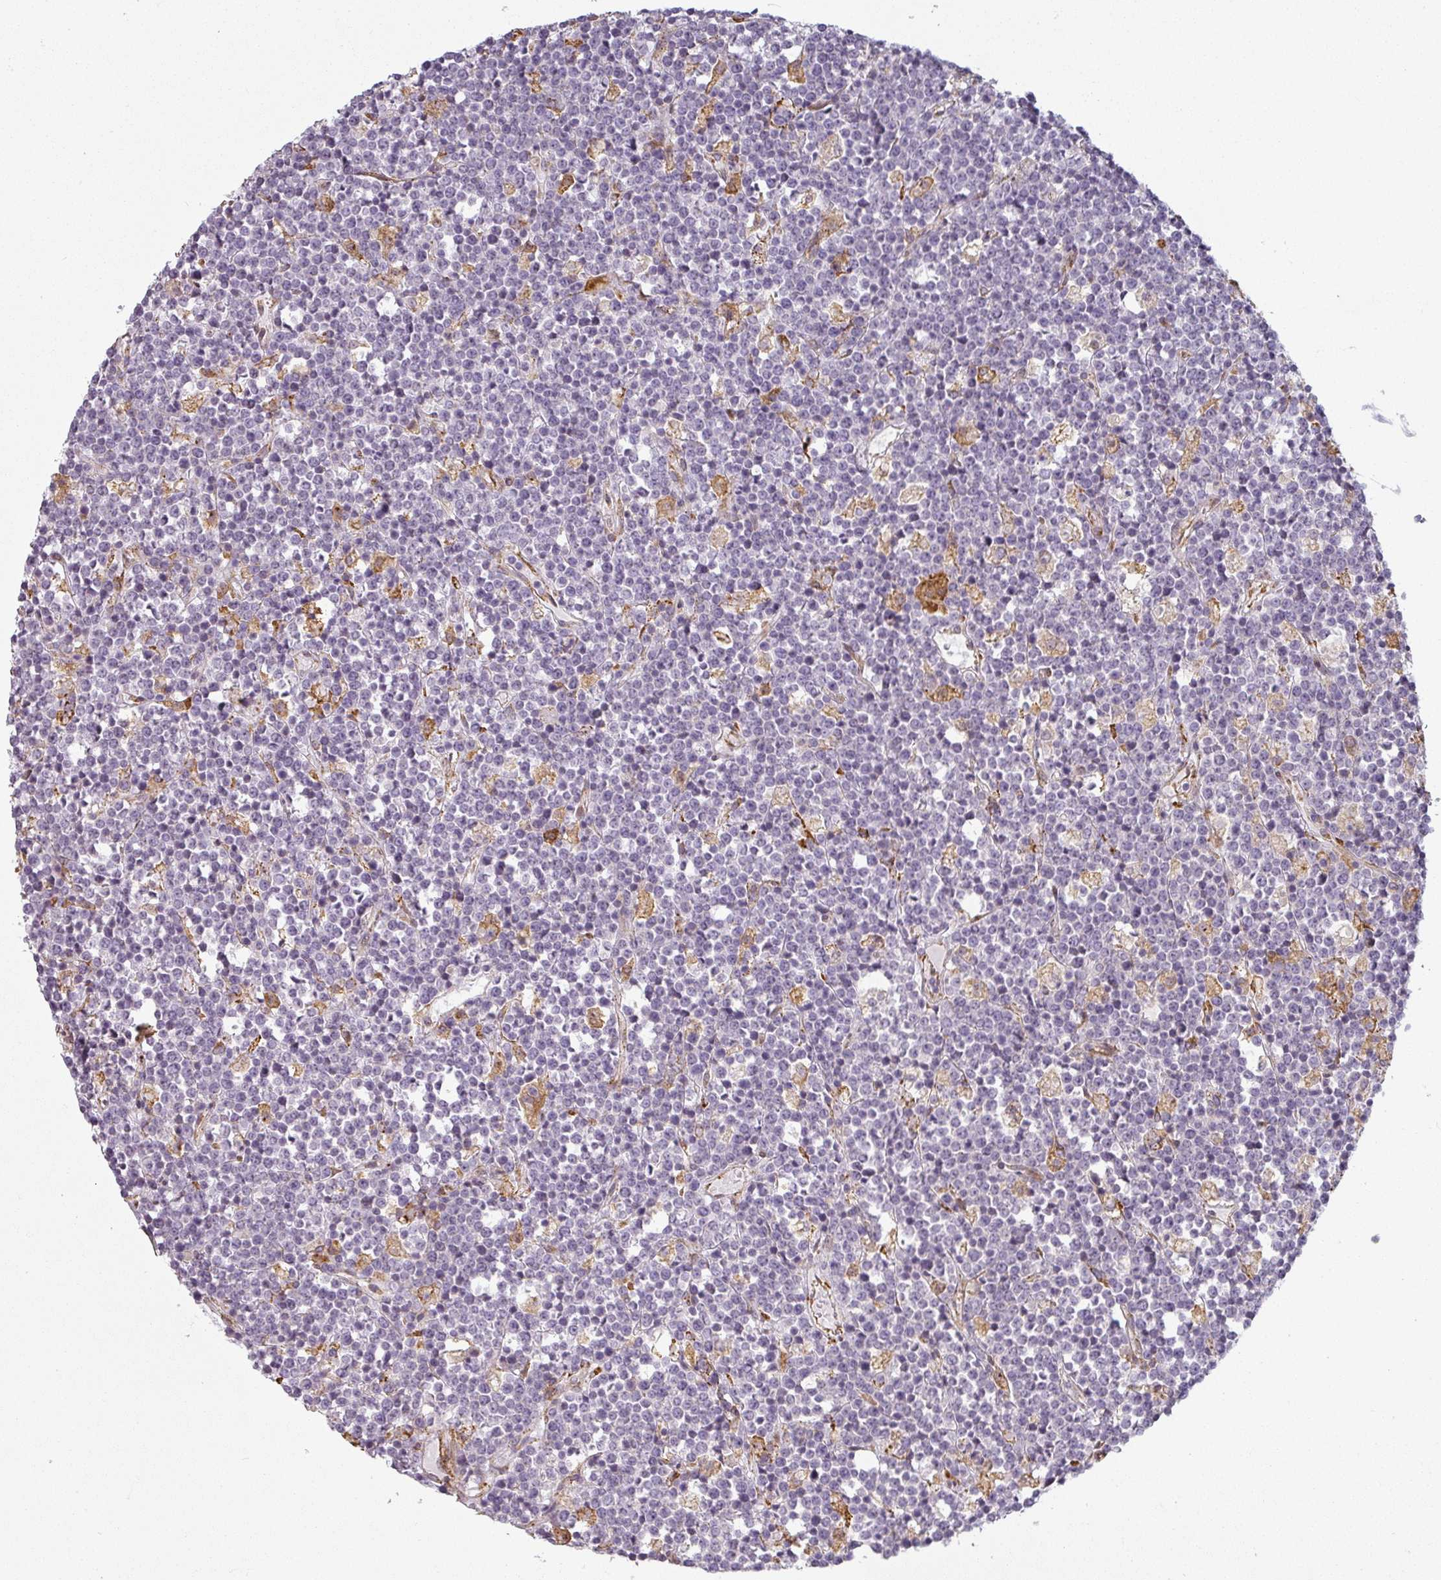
{"staining": {"intensity": "negative", "quantity": "none", "location": "none"}, "tissue": "lymphoma", "cell_type": "Tumor cells", "image_type": "cancer", "snomed": [{"axis": "morphology", "description": "Malignant lymphoma, non-Hodgkin's type, High grade"}, {"axis": "topography", "description": "Ovary"}], "caption": "High-grade malignant lymphoma, non-Hodgkin's type was stained to show a protein in brown. There is no significant staining in tumor cells.", "gene": "CCDC144A", "patient": {"sex": "female", "age": 56}}